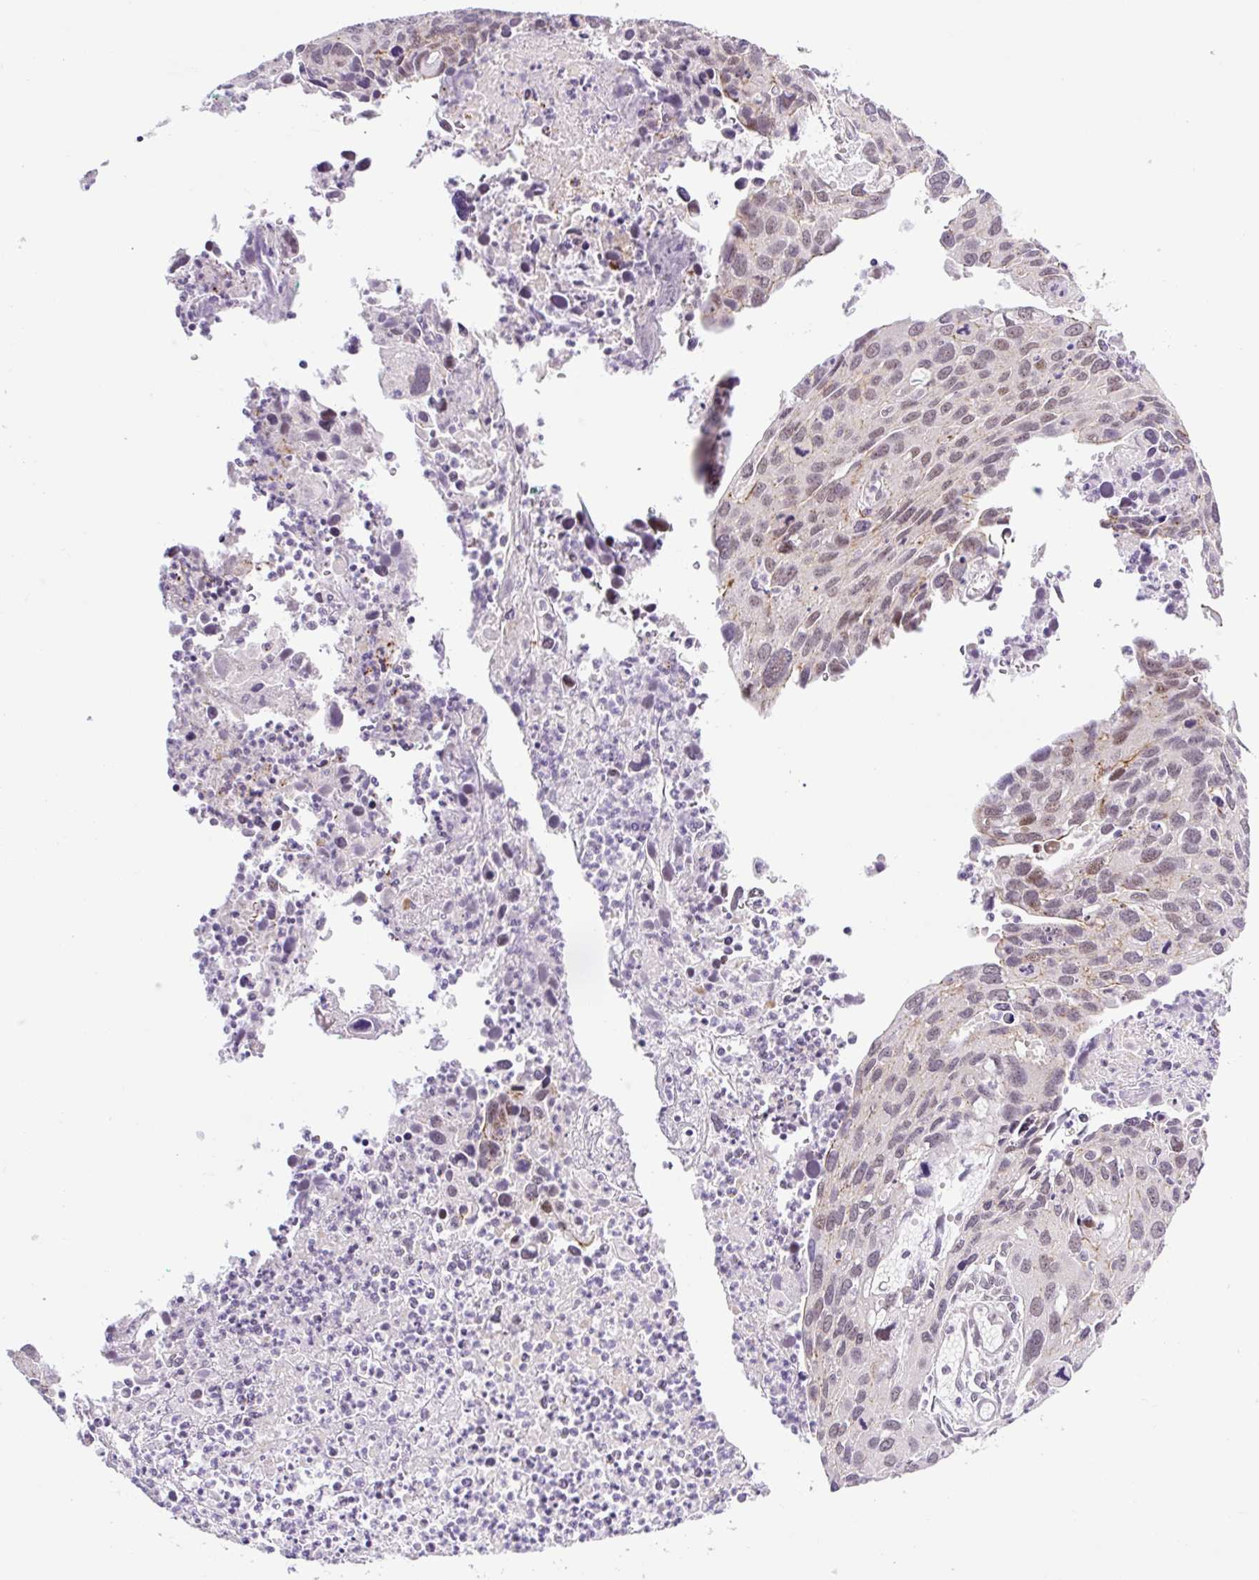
{"staining": {"intensity": "moderate", "quantity": "25%-75%", "location": "cytoplasmic/membranous,nuclear"}, "tissue": "cervical cancer", "cell_type": "Tumor cells", "image_type": "cancer", "snomed": [{"axis": "morphology", "description": "Squamous cell carcinoma, NOS"}, {"axis": "topography", "description": "Cervix"}], "caption": "IHC staining of cervical cancer (squamous cell carcinoma), which demonstrates medium levels of moderate cytoplasmic/membranous and nuclear expression in about 25%-75% of tumor cells indicating moderate cytoplasmic/membranous and nuclear protein expression. The staining was performed using DAB (brown) for protein detection and nuclei were counterstained in hematoxylin (blue).", "gene": "ICE1", "patient": {"sex": "female", "age": 55}}